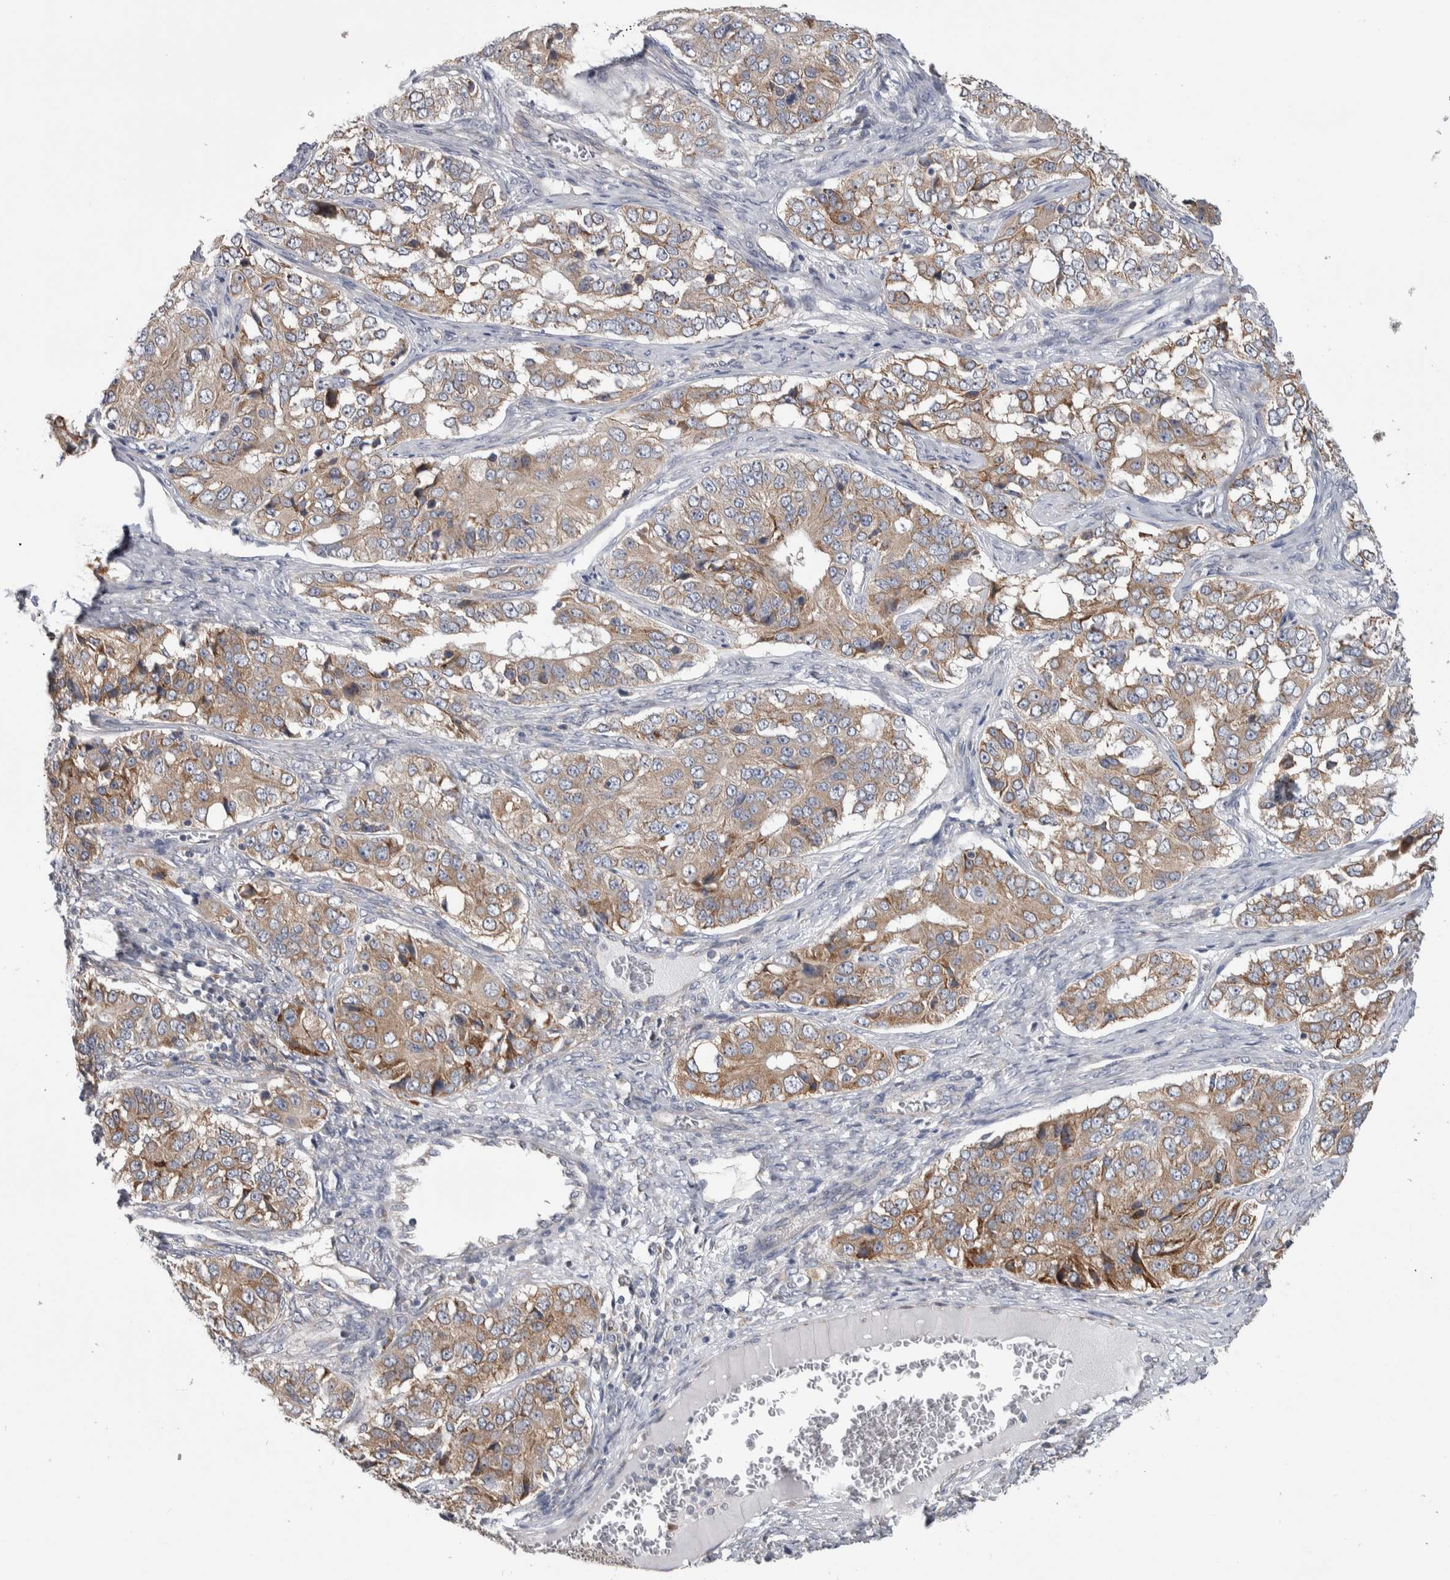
{"staining": {"intensity": "moderate", "quantity": ">75%", "location": "cytoplasmic/membranous"}, "tissue": "ovarian cancer", "cell_type": "Tumor cells", "image_type": "cancer", "snomed": [{"axis": "morphology", "description": "Carcinoma, endometroid"}, {"axis": "topography", "description": "Ovary"}], "caption": "Moderate cytoplasmic/membranous protein positivity is present in approximately >75% of tumor cells in endometroid carcinoma (ovarian). (Stains: DAB (3,3'-diaminobenzidine) in brown, nuclei in blue, Microscopy: brightfield microscopy at high magnification).", "gene": "IBTK", "patient": {"sex": "female", "age": 51}}